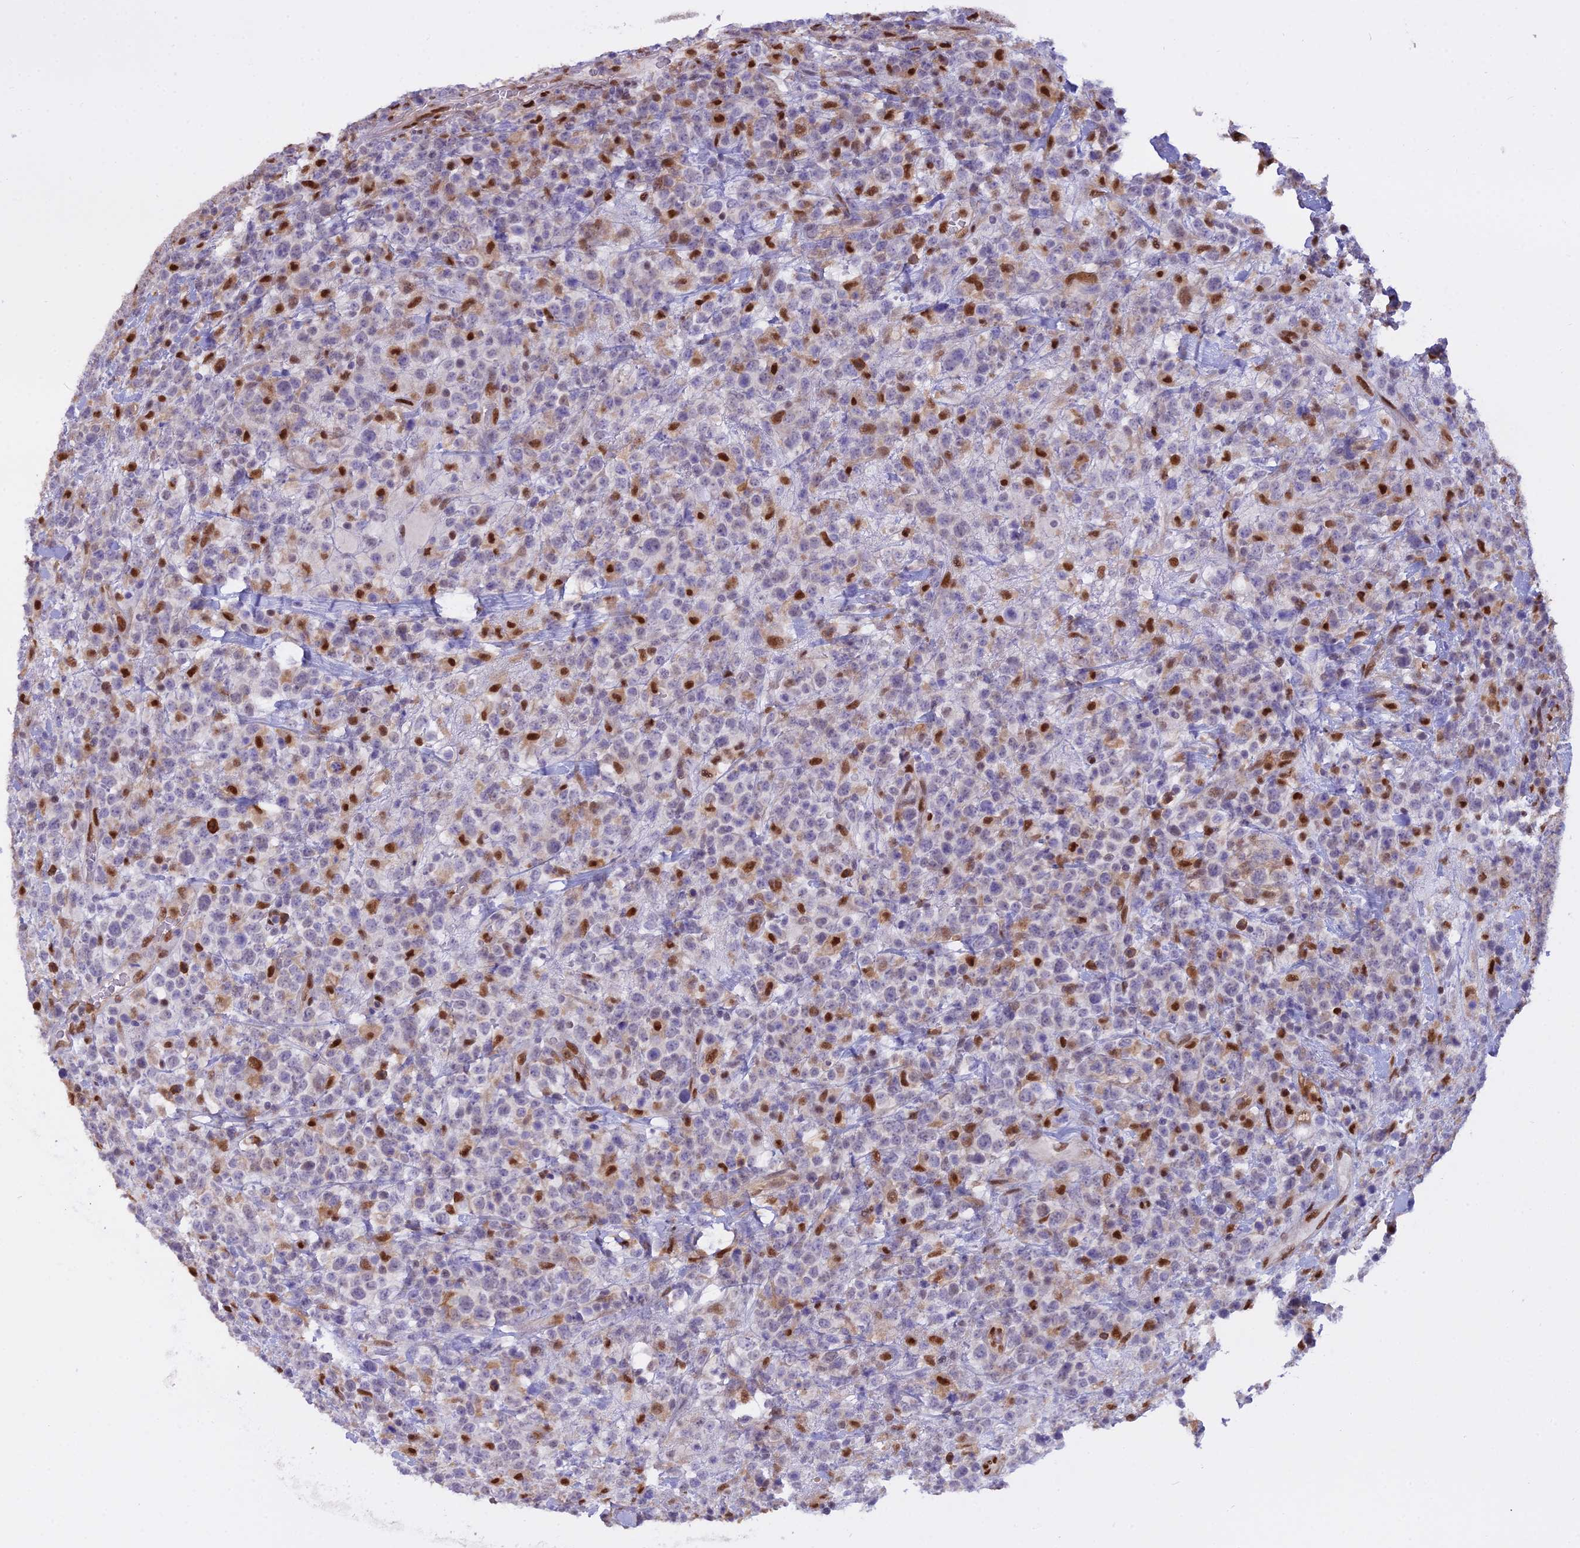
{"staining": {"intensity": "negative", "quantity": "none", "location": "none"}, "tissue": "lymphoma", "cell_type": "Tumor cells", "image_type": "cancer", "snomed": [{"axis": "morphology", "description": "Malignant lymphoma, non-Hodgkin's type, High grade"}, {"axis": "topography", "description": "Colon"}], "caption": "A histopathology image of human lymphoma is negative for staining in tumor cells.", "gene": "NPEPL1", "patient": {"sex": "female", "age": 53}}